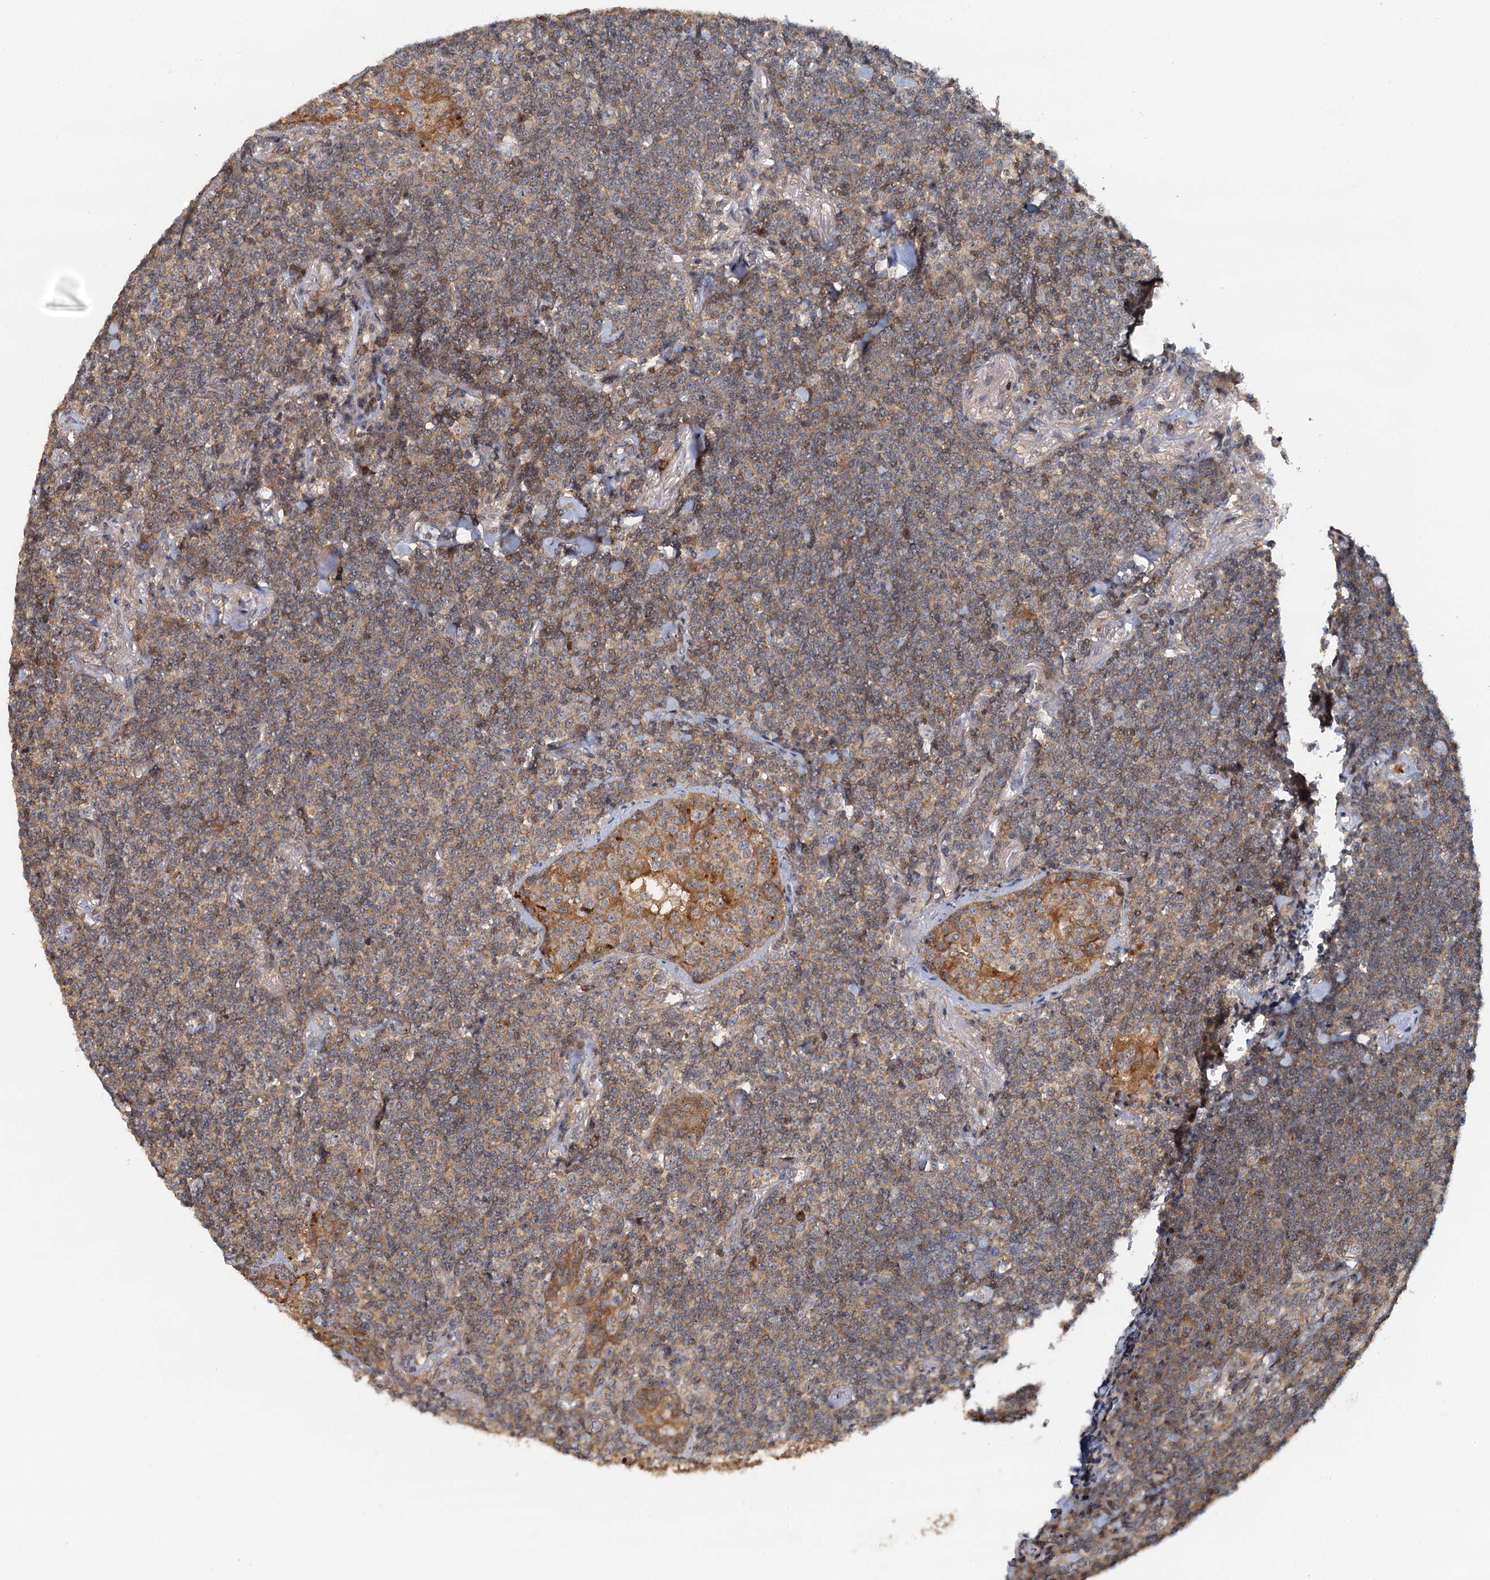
{"staining": {"intensity": "weak", "quantity": ">75%", "location": "cytoplasmic/membranous"}, "tissue": "lymphoma", "cell_type": "Tumor cells", "image_type": "cancer", "snomed": [{"axis": "morphology", "description": "Malignant lymphoma, non-Hodgkin's type, Low grade"}, {"axis": "topography", "description": "Lung"}], "caption": "IHC of human lymphoma displays low levels of weak cytoplasmic/membranous positivity in approximately >75% of tumor cells.", "gene": "TOLLIP", "patient": {"sex": "female", "age": 71}}